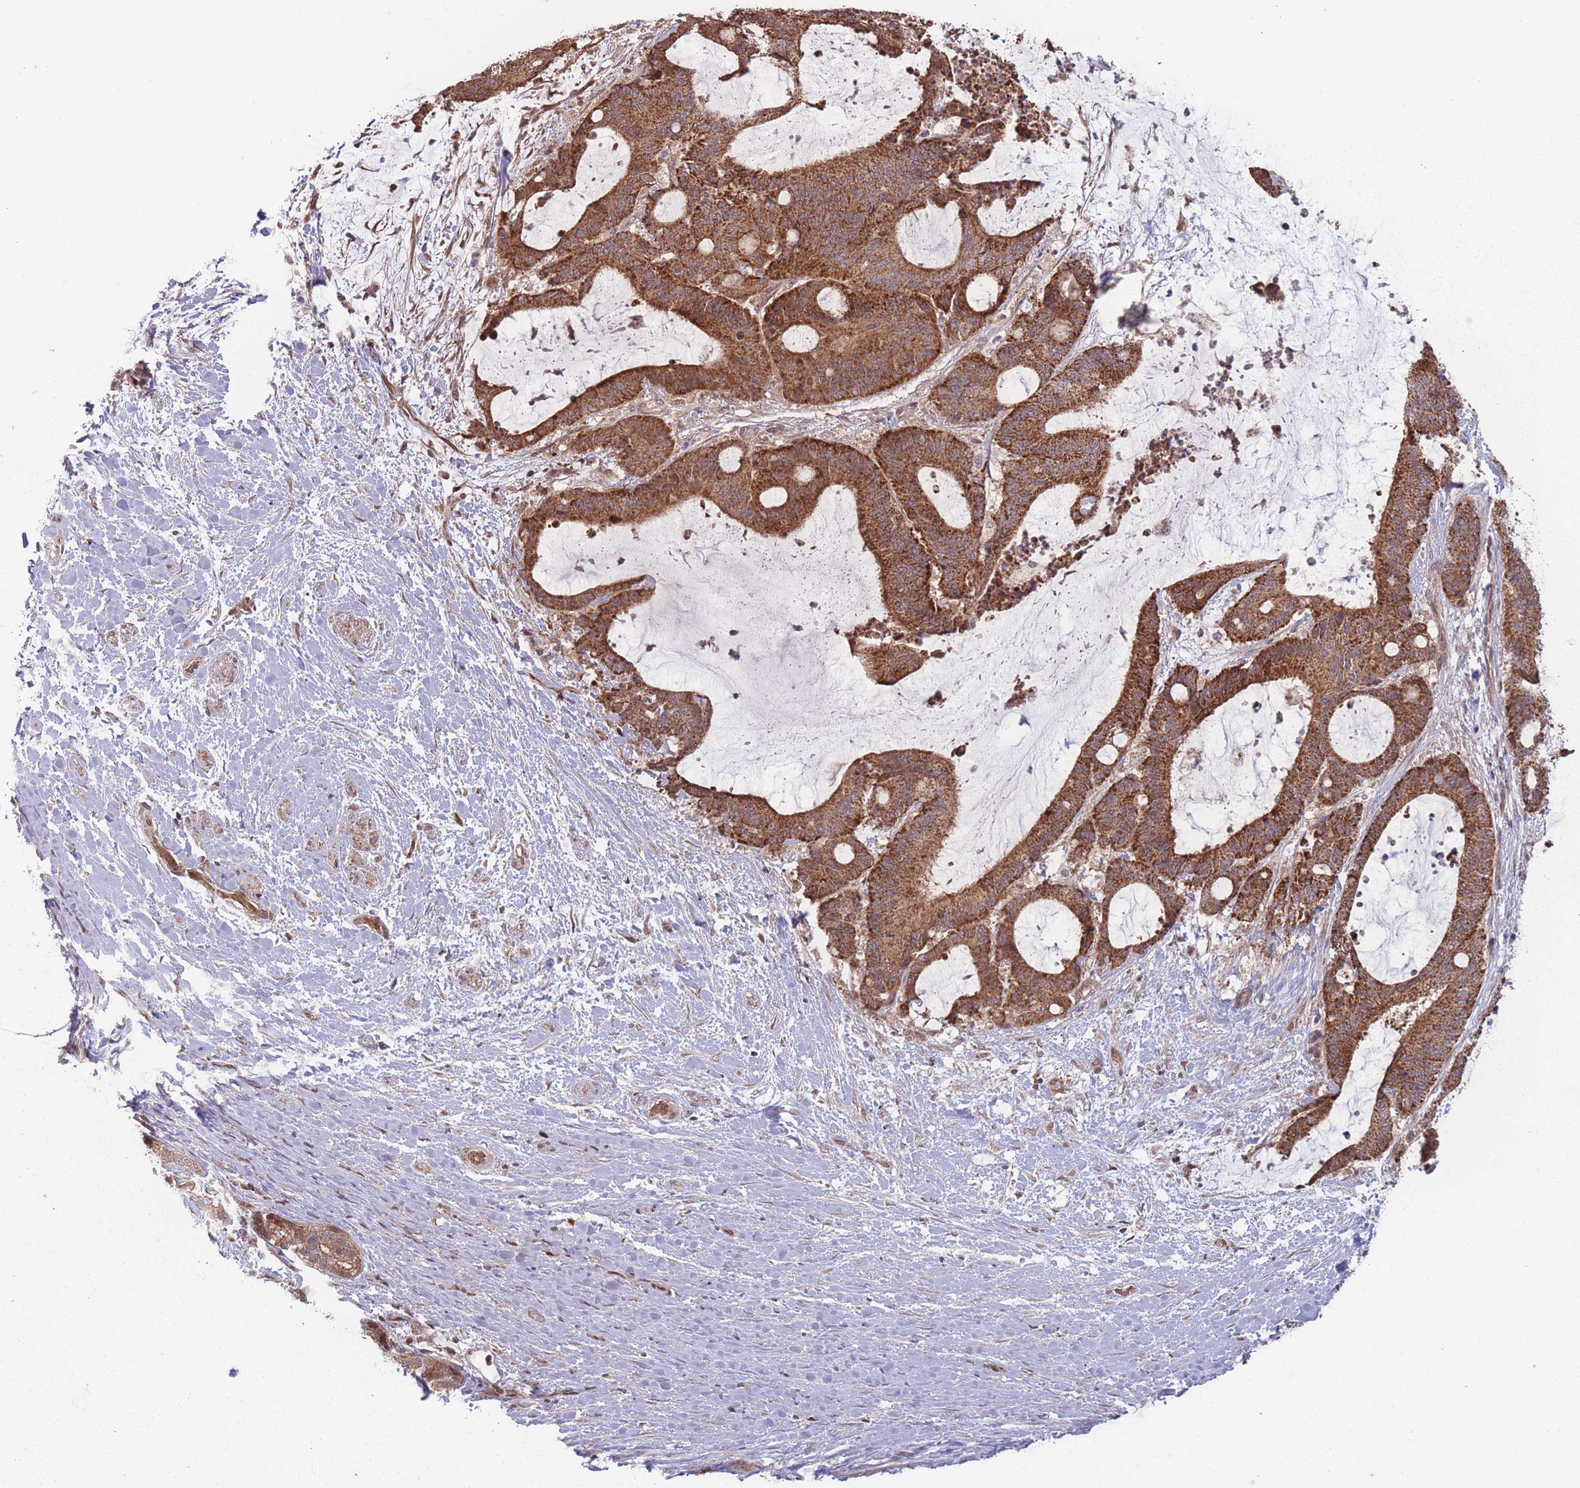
{"staining": {"intensity": "strong", "quantity": ">75%", "location": "cytoplasmic/membranous"}, "tissue": "liver cancer", "cell_type": "Tumor cells", "image_type": "cancer", "snomed": [{"axis": "morphology", "description": "Normal tissue, NOS"}, {"axis": "morphology", "description": "Cholangiocarcinoma"}, {"axis": "topography", "description": "Liver"}, {"axis": "topography", "description": "Peripheral nerve tissue"}], "caption": "Liver cholangiocarcinoma tissue exhibits strong cytoplasmic/membranous positivity in approximately >75% of tumor cells (DAB IHC with brightfield microscopy, high magnification).", "gene": "RPS18", "patient": {"sex": "female", "age": 73}}